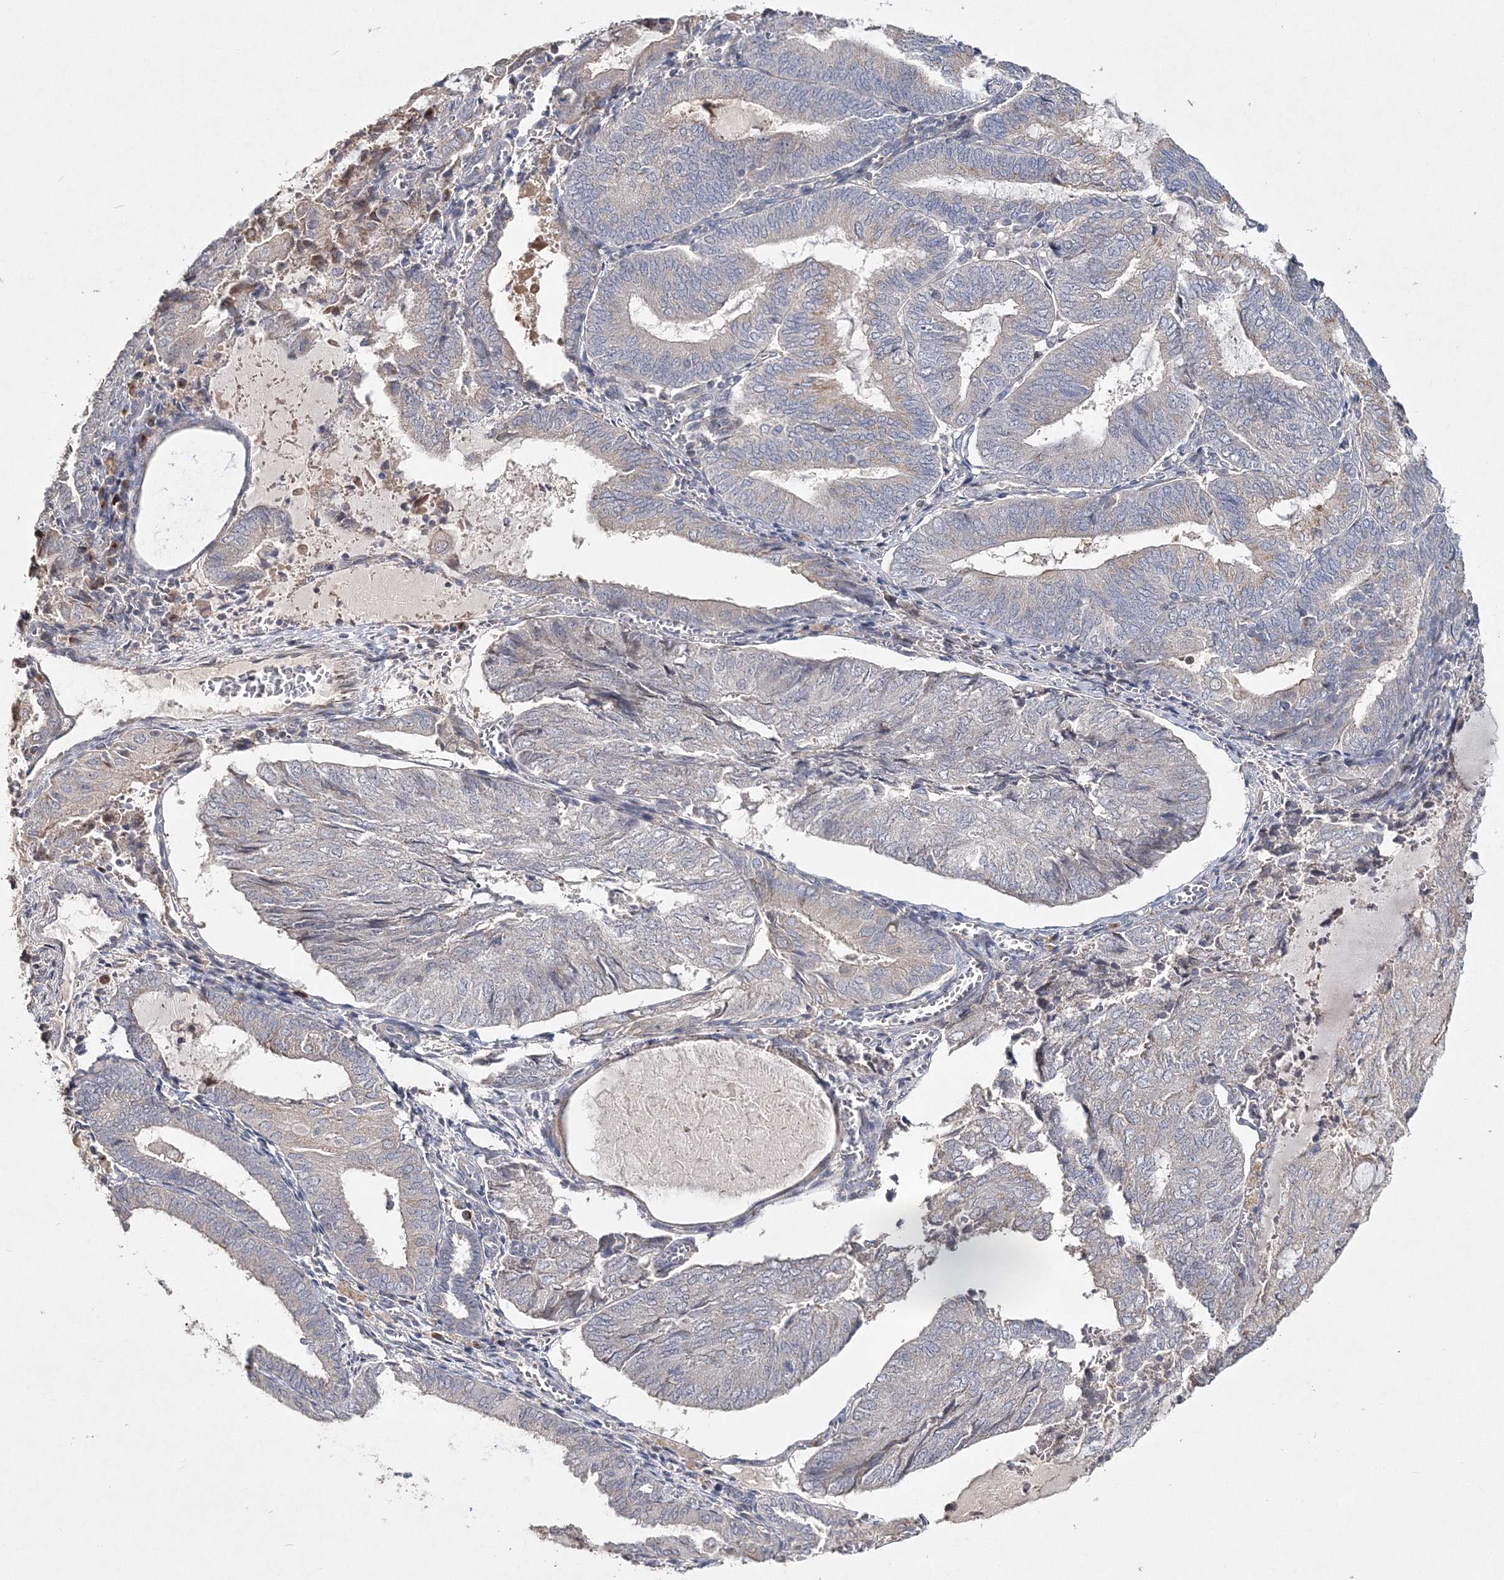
{"staining": {"intensity": "negative", "quantity": "none", "location": "none"}, "tissue": "endometrial cancer", "cell_type": "Tumor cells", "image_type": "cancer", "snomed": [{"axis": "morphology", "description": "Adenocarcinoma, NOS"}, {"axis": "topography", "description": "Endometrium"}], "caption": "Endometrial adenocarcinoma stained for a protein using IHC displays no staining tumor cells.", "gene": "GJB5", "patient": {"sex": "female", "age": 81}}